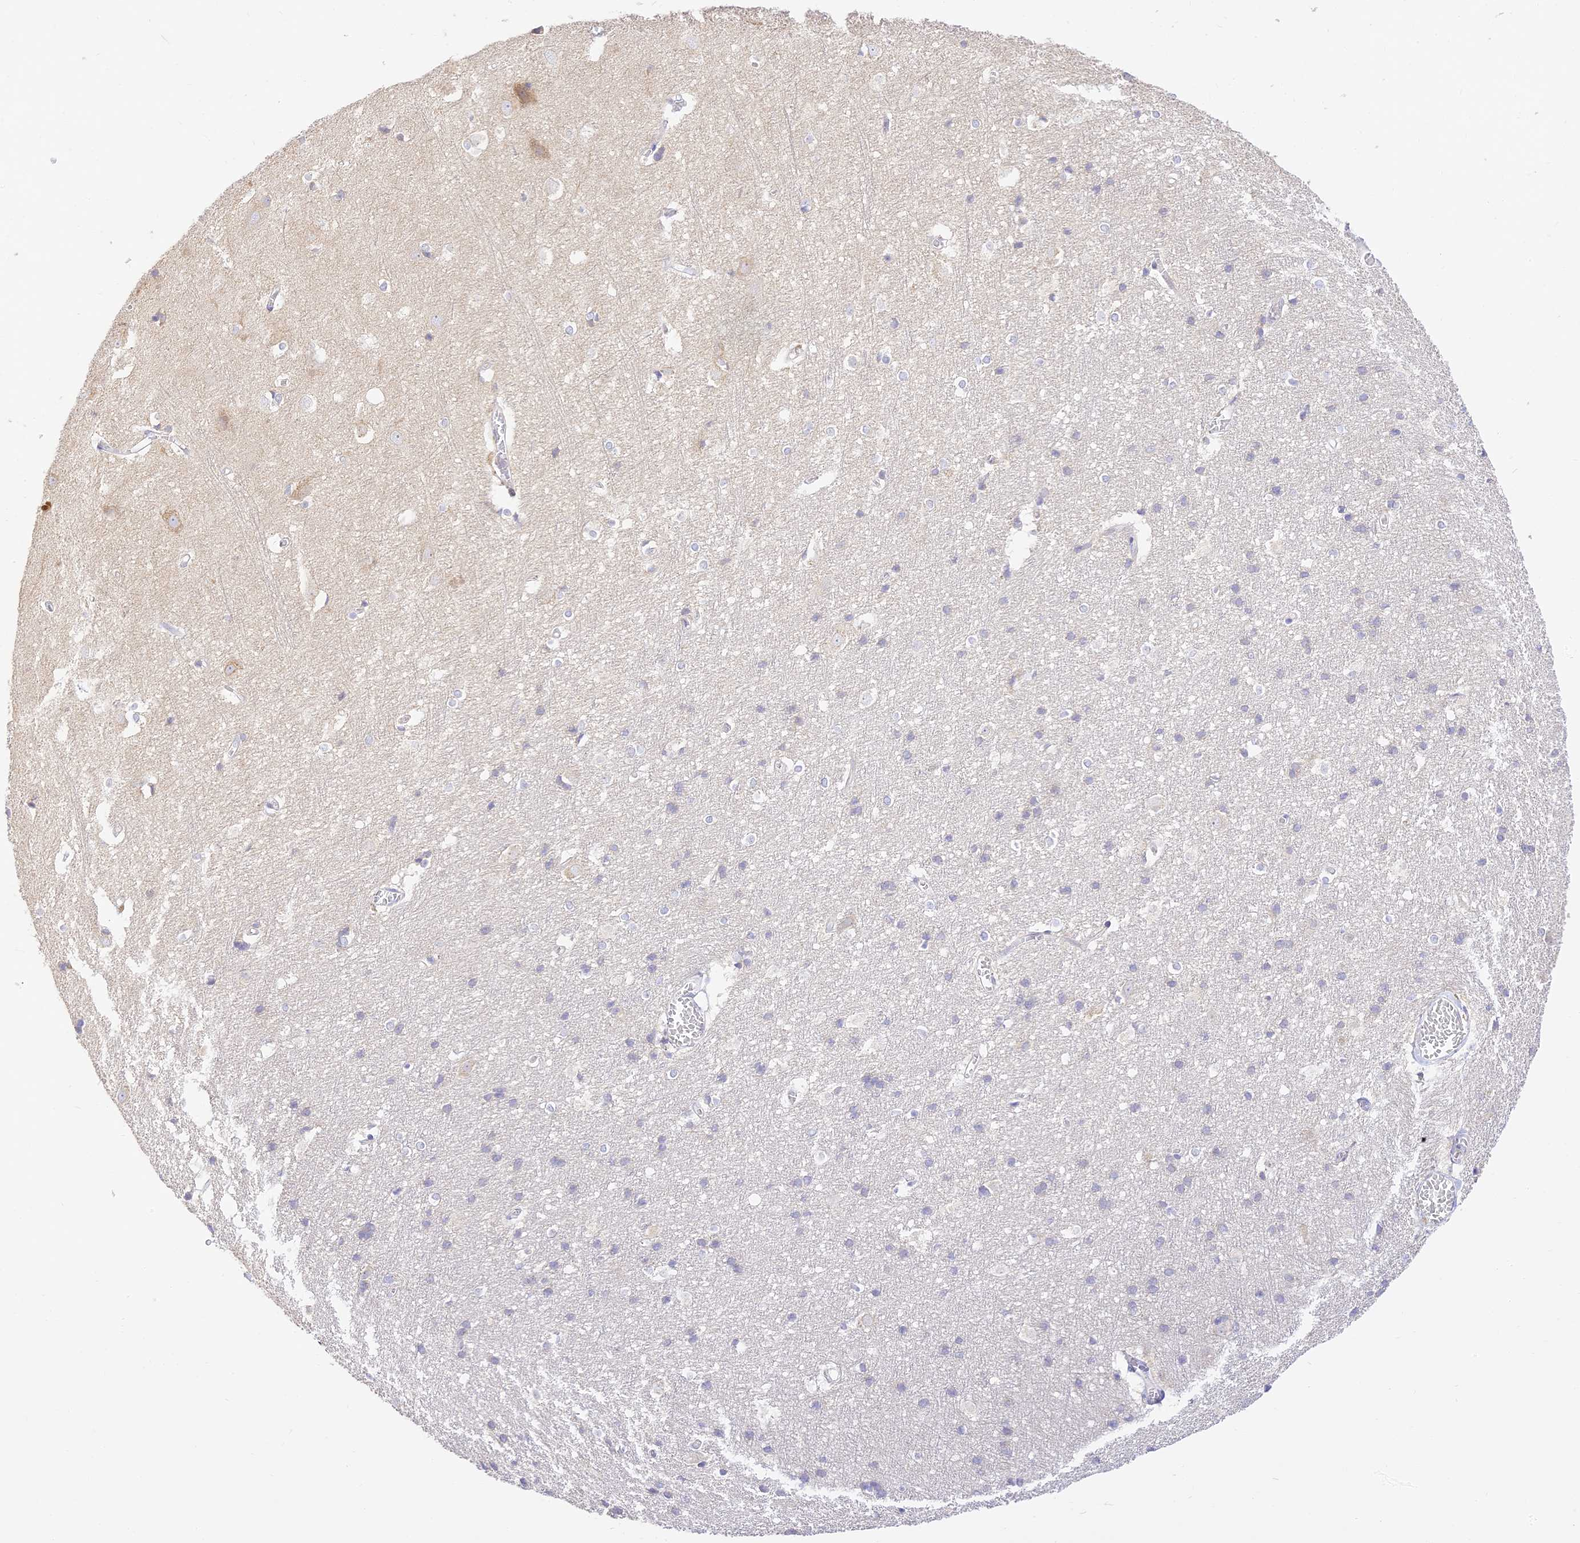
{"staining": {"intensity": "negative", "quantity": "none", "location": "none"}, "tissue": "cerebral cortex", "cell_type": "Endothelial cells", "image_type": "normal", "snomed": [{"axis": "morphology", "description": "Normal tissue, NOS"}, {"axis": "topography", "description": "Cerebral cortex"}], "caption": "This is a photomicrograph of IHC staining of benign cerebral cortex, which shows no staining in endothelial cells. Nuclei are stained in blue.", "gene": "LRRC15", "patient": {"sex": "male", "age": 54}}